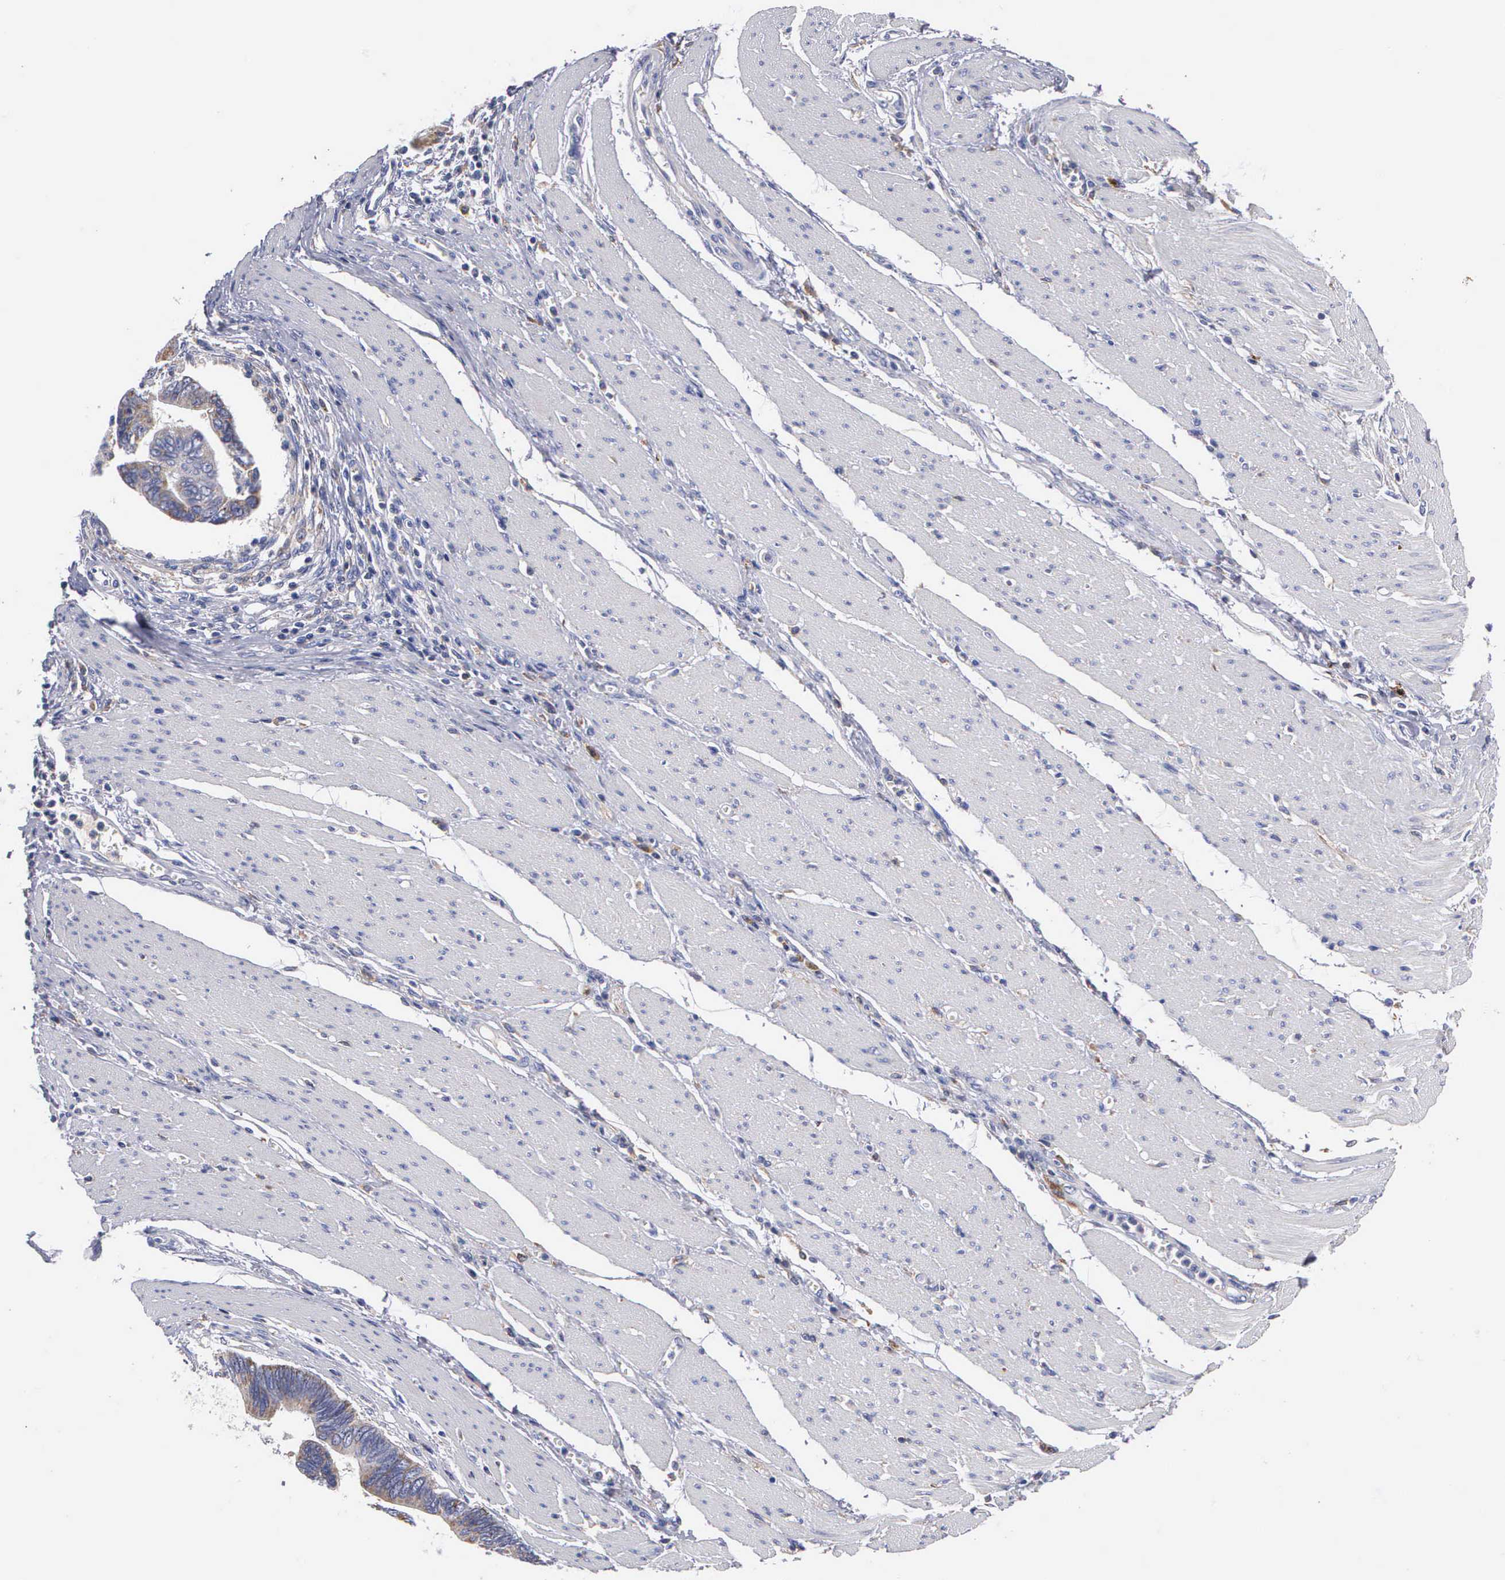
{"staining": {"intensity": "negative", "quantity": "none", "location": "none"}, "tissue": "pancreatic cancer", "cell_type": "Tumor cells", "image_type": "cancer", "snomed": [{"axis": "morphology", "description": "Adenocarcinoma, NOS"}, {"axis": "topography", "description": "Pancreas"}], "caption": "Immunohistochemical staining of adenocarcinoma (pancreatic) shows no significant staining in tumor cells.", "gene": "PTGS2", "patient": {"sex": "female", "age": 70}}